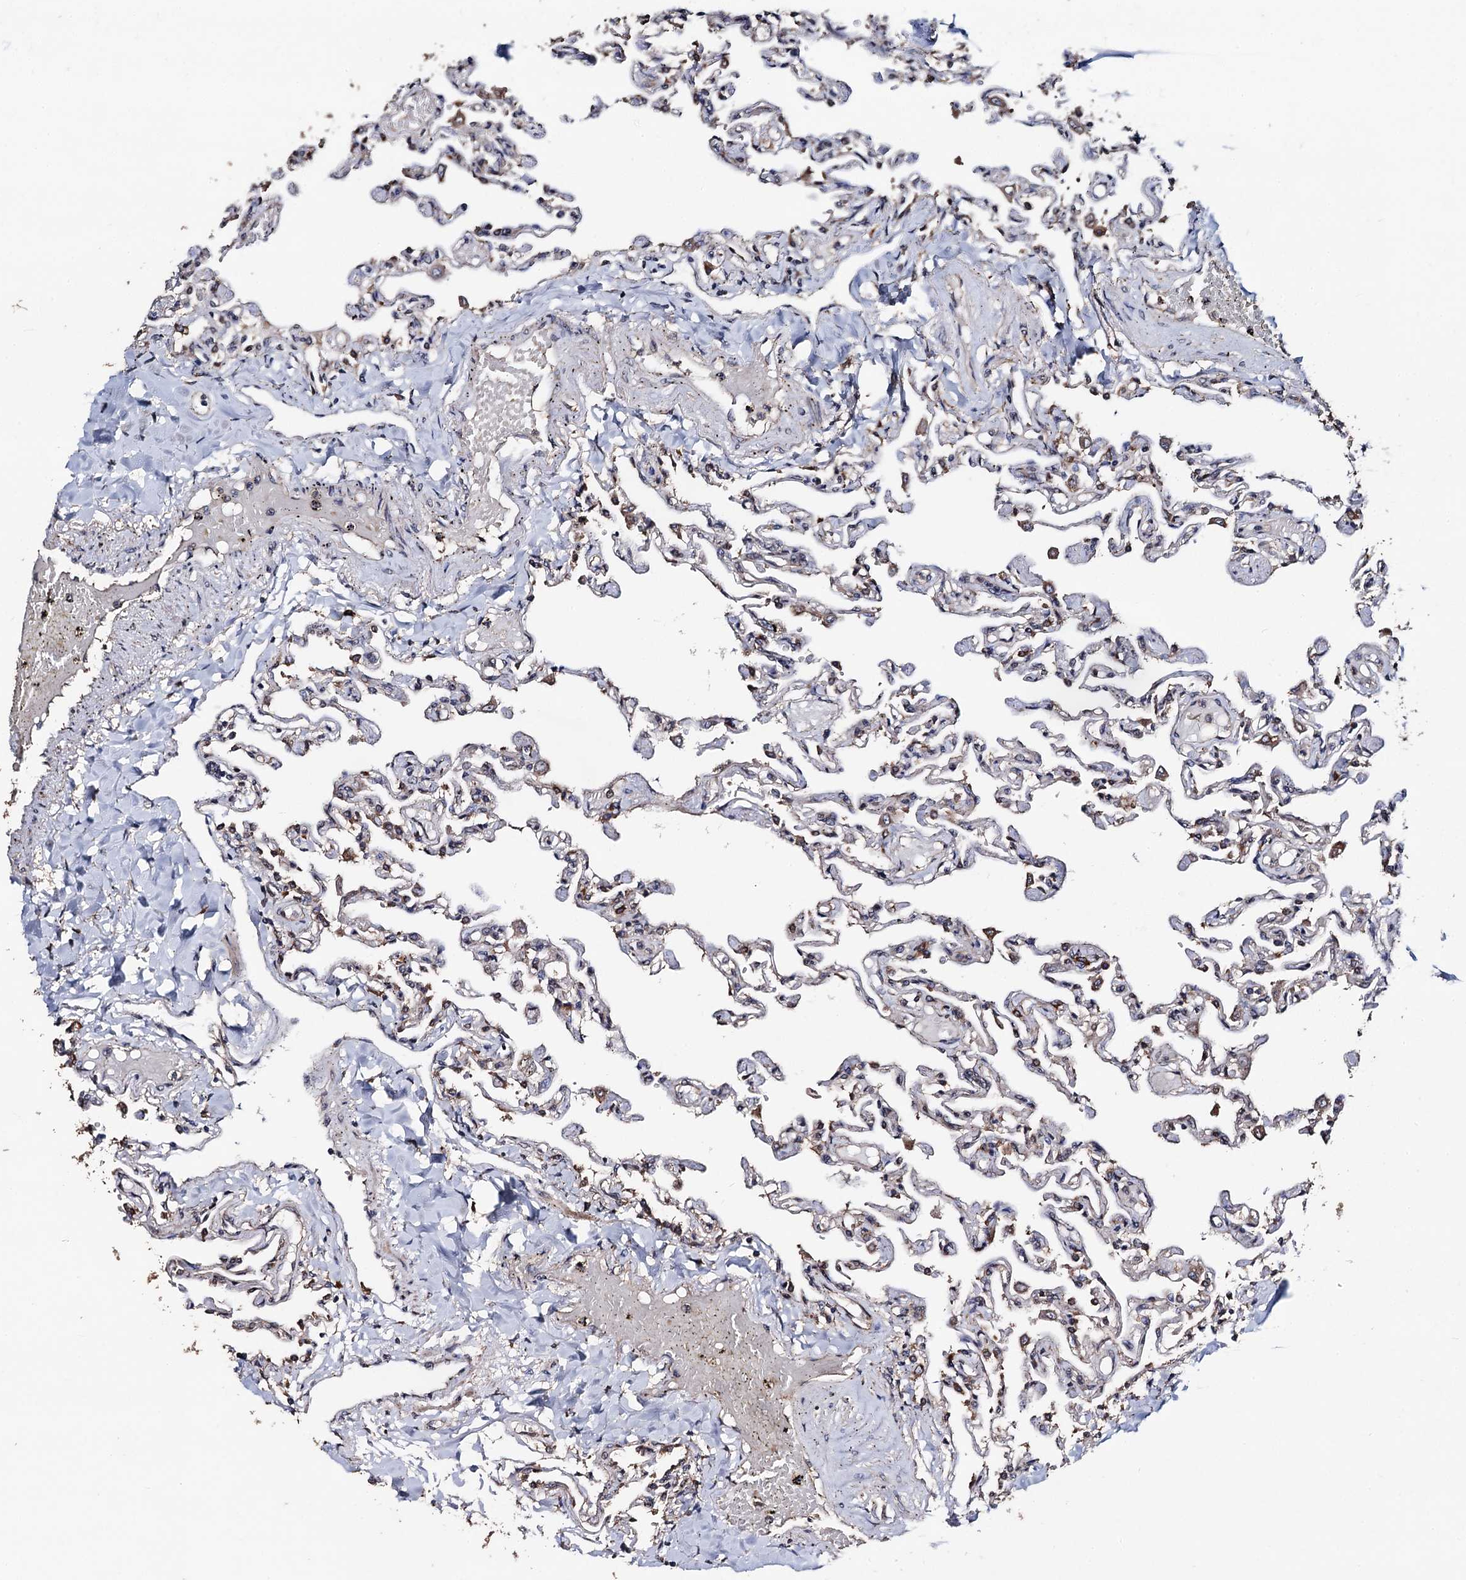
{"staining": {"intensity": "moderate", "quantity": "<25%", "location": "cytoplasmic/membranous"}, "tissue": "lung", "cell_type": "Alveolar cells", "image_type": "normal", "snomed": [{"axis": "morphology", "description": "Normal tissue, NOS"}, {"axis": "topography", "description": "Lung"}], "caption": "Immunohistochemical staining of benign lung shows <25% levels of moderate cytoplasmic/membranous protein expression in approximately <25% of alveolar cells.", "gene": "PPTC7", "patient": {"sex": "male", "age": 21}}